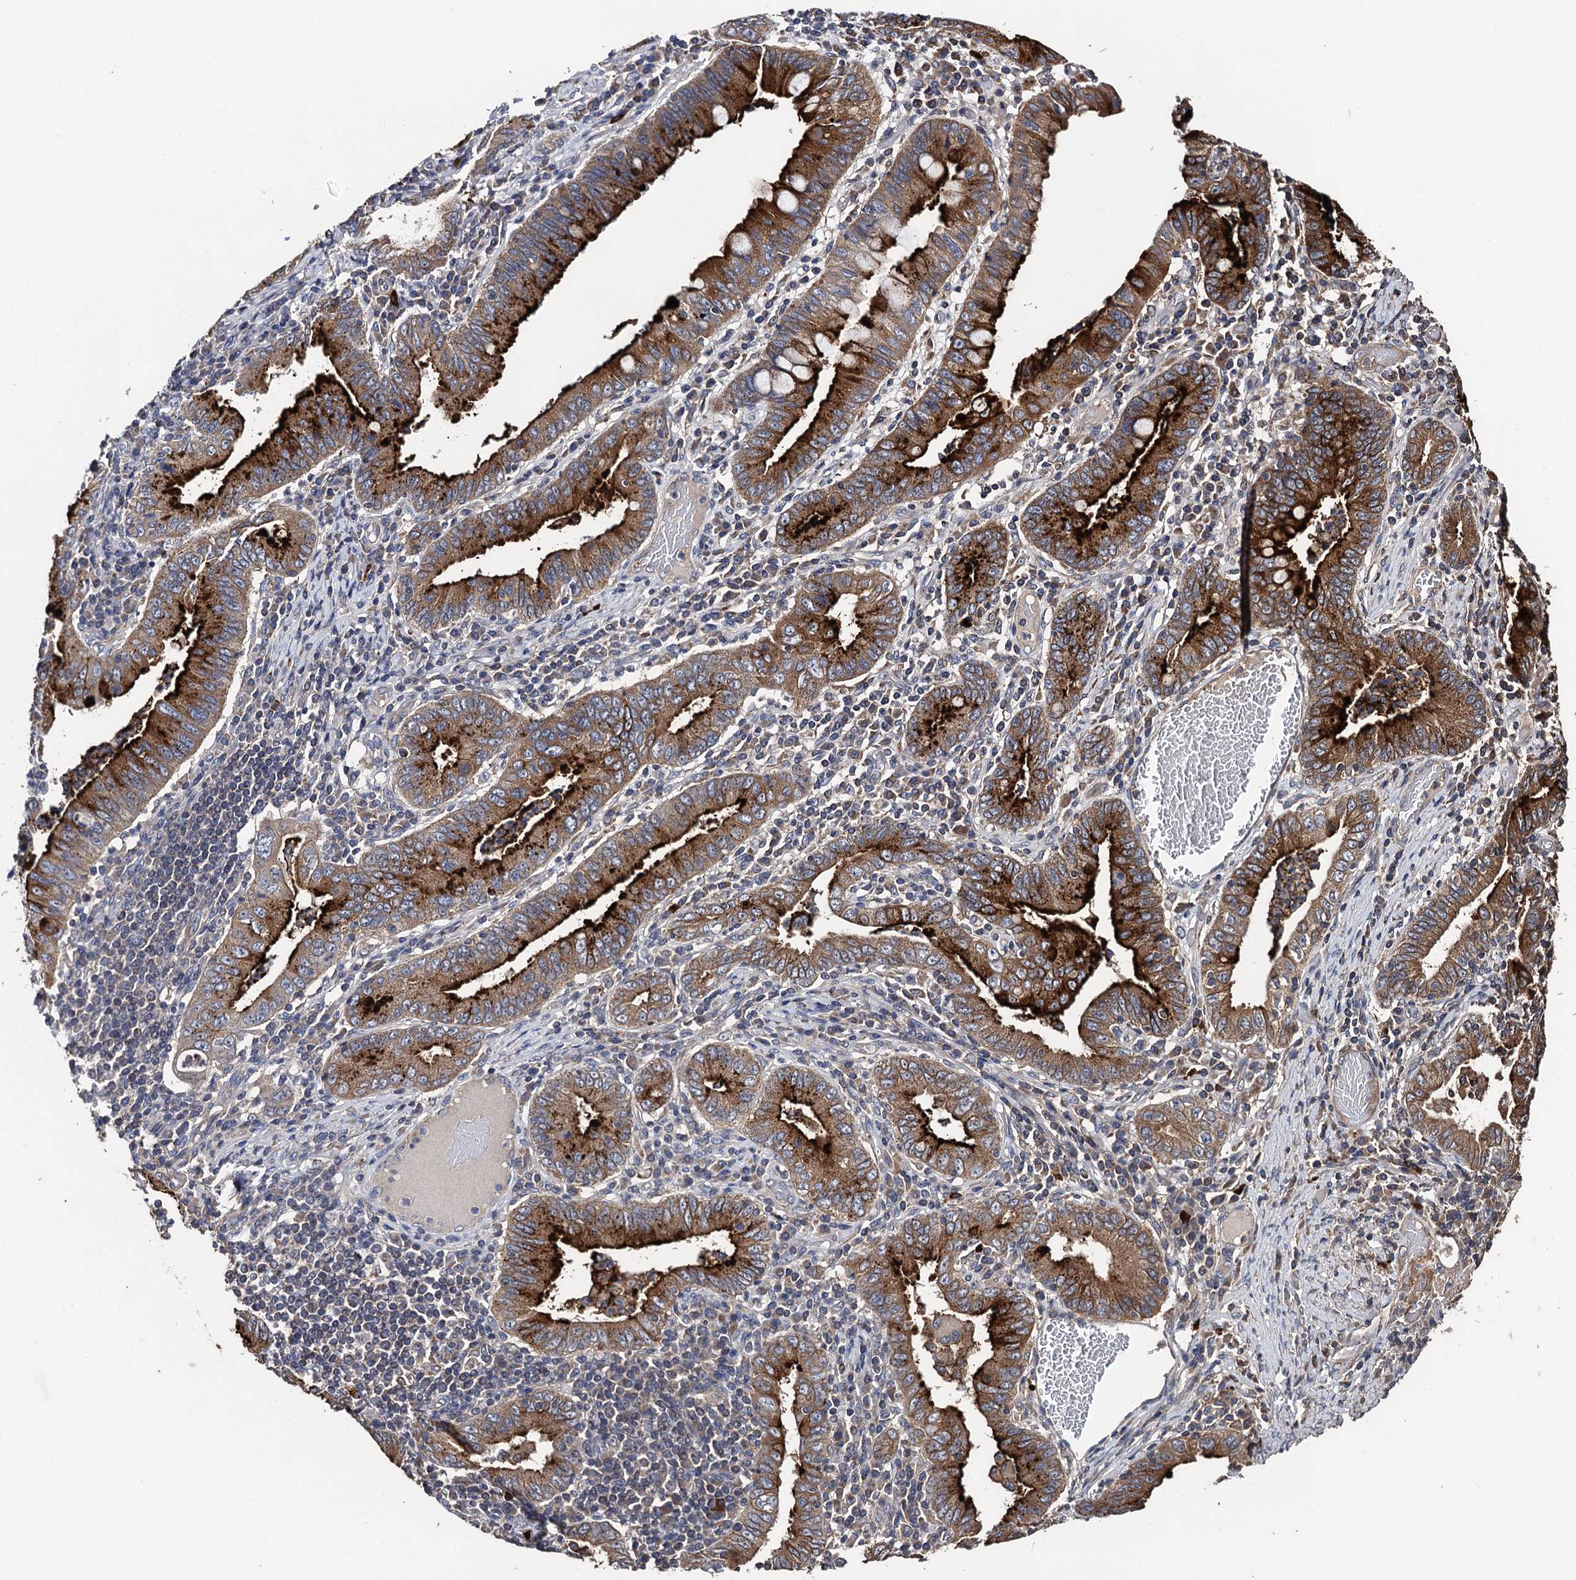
{"staining": {"intensity": "strong", "quantity": ">75%", "location": "cytoplasmic/membranous"}, "tissue": "stomach cancer", "cell_type": "Tumor cells", "image_type": "cancer", "snomed": [{"axis": "morphology", "description": "Normal tissue, NOS"}, {"axis": "morphology", "description": "Adenocarcinoma, NOS"}, {"axis": "topography", "description": "Esophagus"}, {"axis": "topography", "description": "Stomach, upper"}, {"axis": "topography", "description": "Peripheral nerve tissue"}], "caption": "This histopathology image demonstrates immunohistochemistry staining of human stomach cancer, with high strong cytoplasmic/membranous staining in about >75% of tumor cells.", "gene": "PPTC7", "patient": {"sex": "male", "age": 62}}